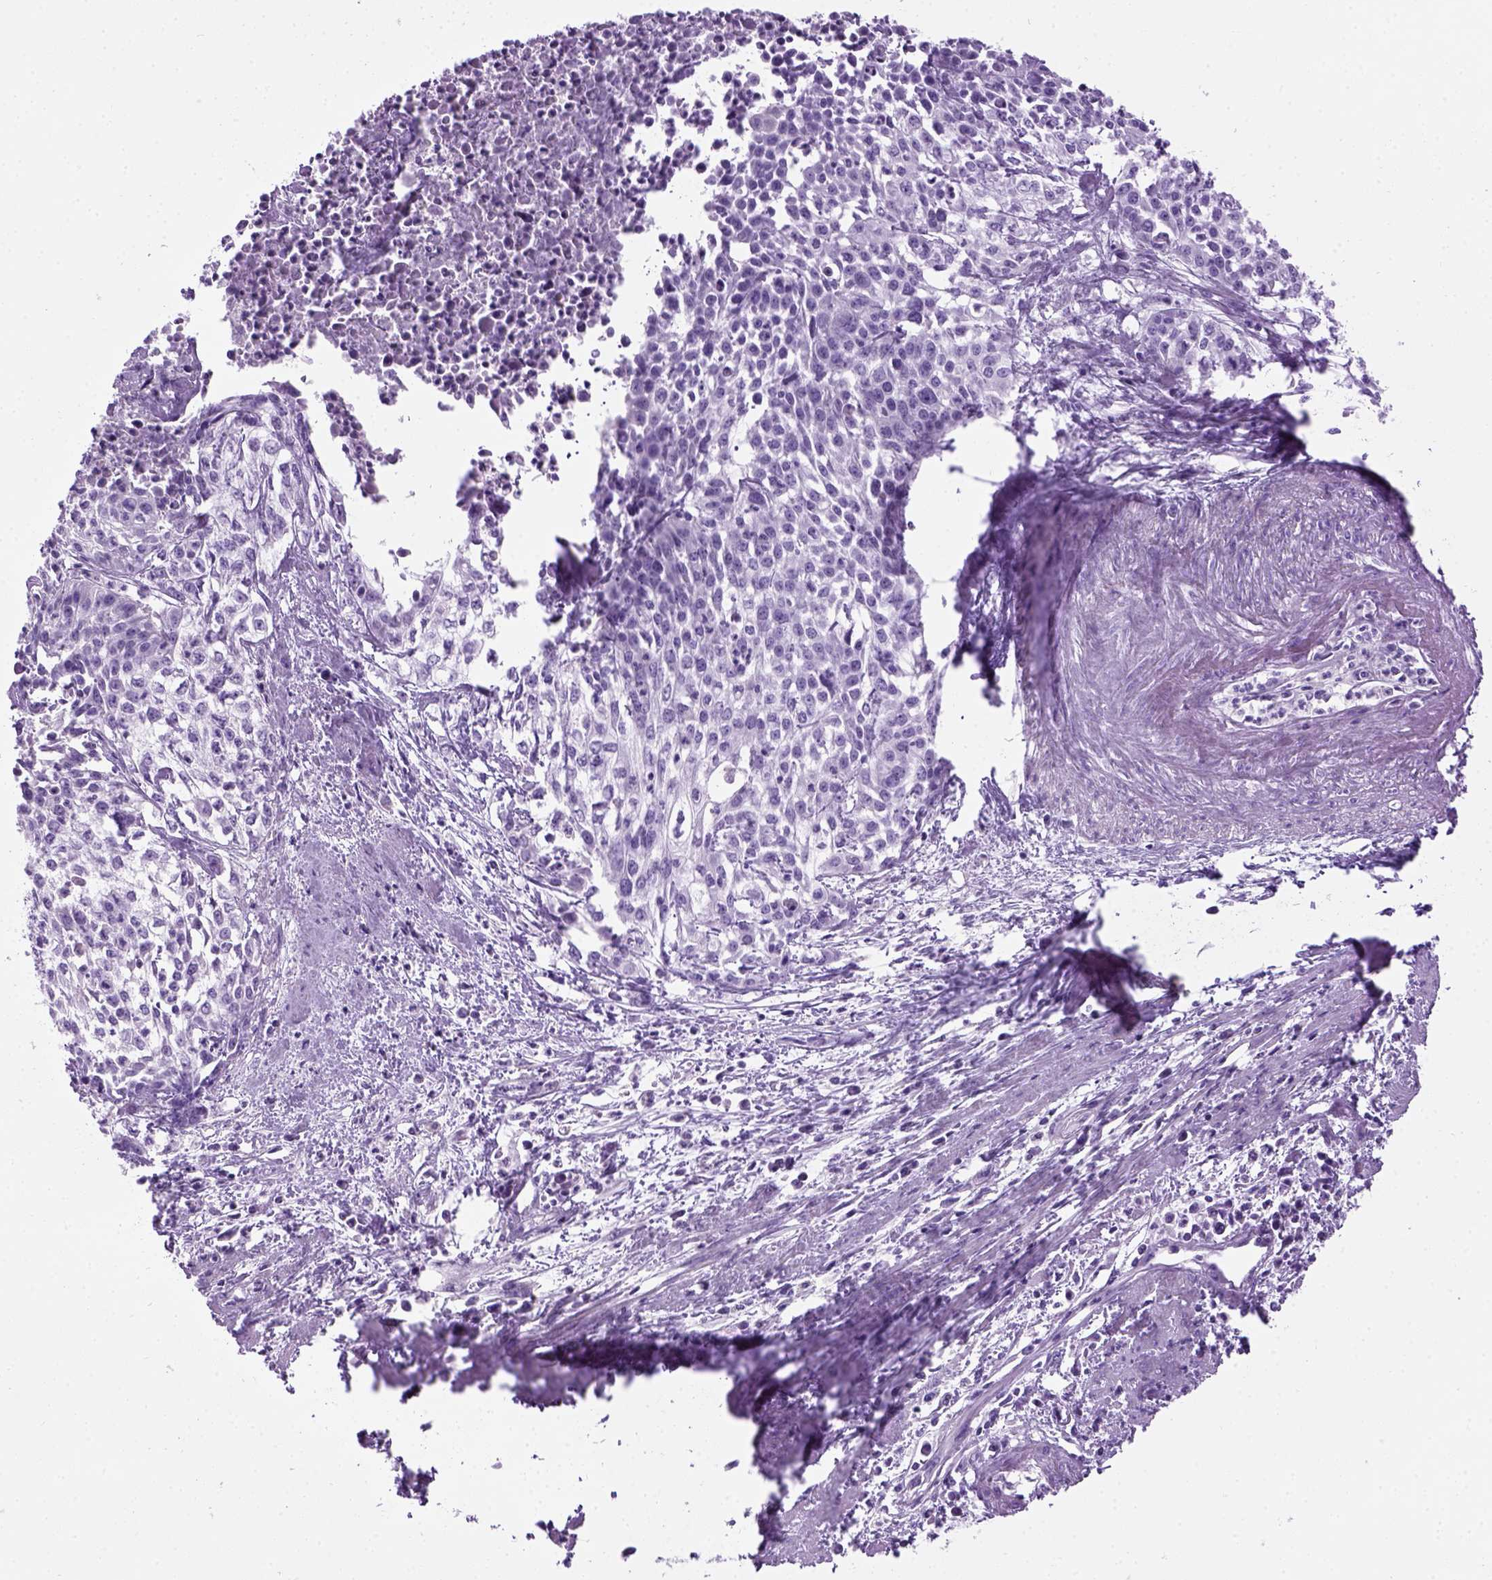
{"staining": {"intensity": "negative", "quantity": "none", "location": "none"}, "tissue": "cervical cancer", "cell_type": "Tumor cells", "image_type": "cancer", "snomed": [{"axis": "morphology", "description": "Squamous cell carcinoma, NOS"}, {"axis": "topography", "description": "Cervix"}], "caption": "High magnification brightfield microscopy of squamous cell carcinoma (cervical) stained with DAB (3,3'-diaminobenzidine) (brown) and counterstained with hematoxylin (blue): tumor cells show no significant staining.", "gene": "GABRB2", "patient": {"sex": "female", "age": 39}}